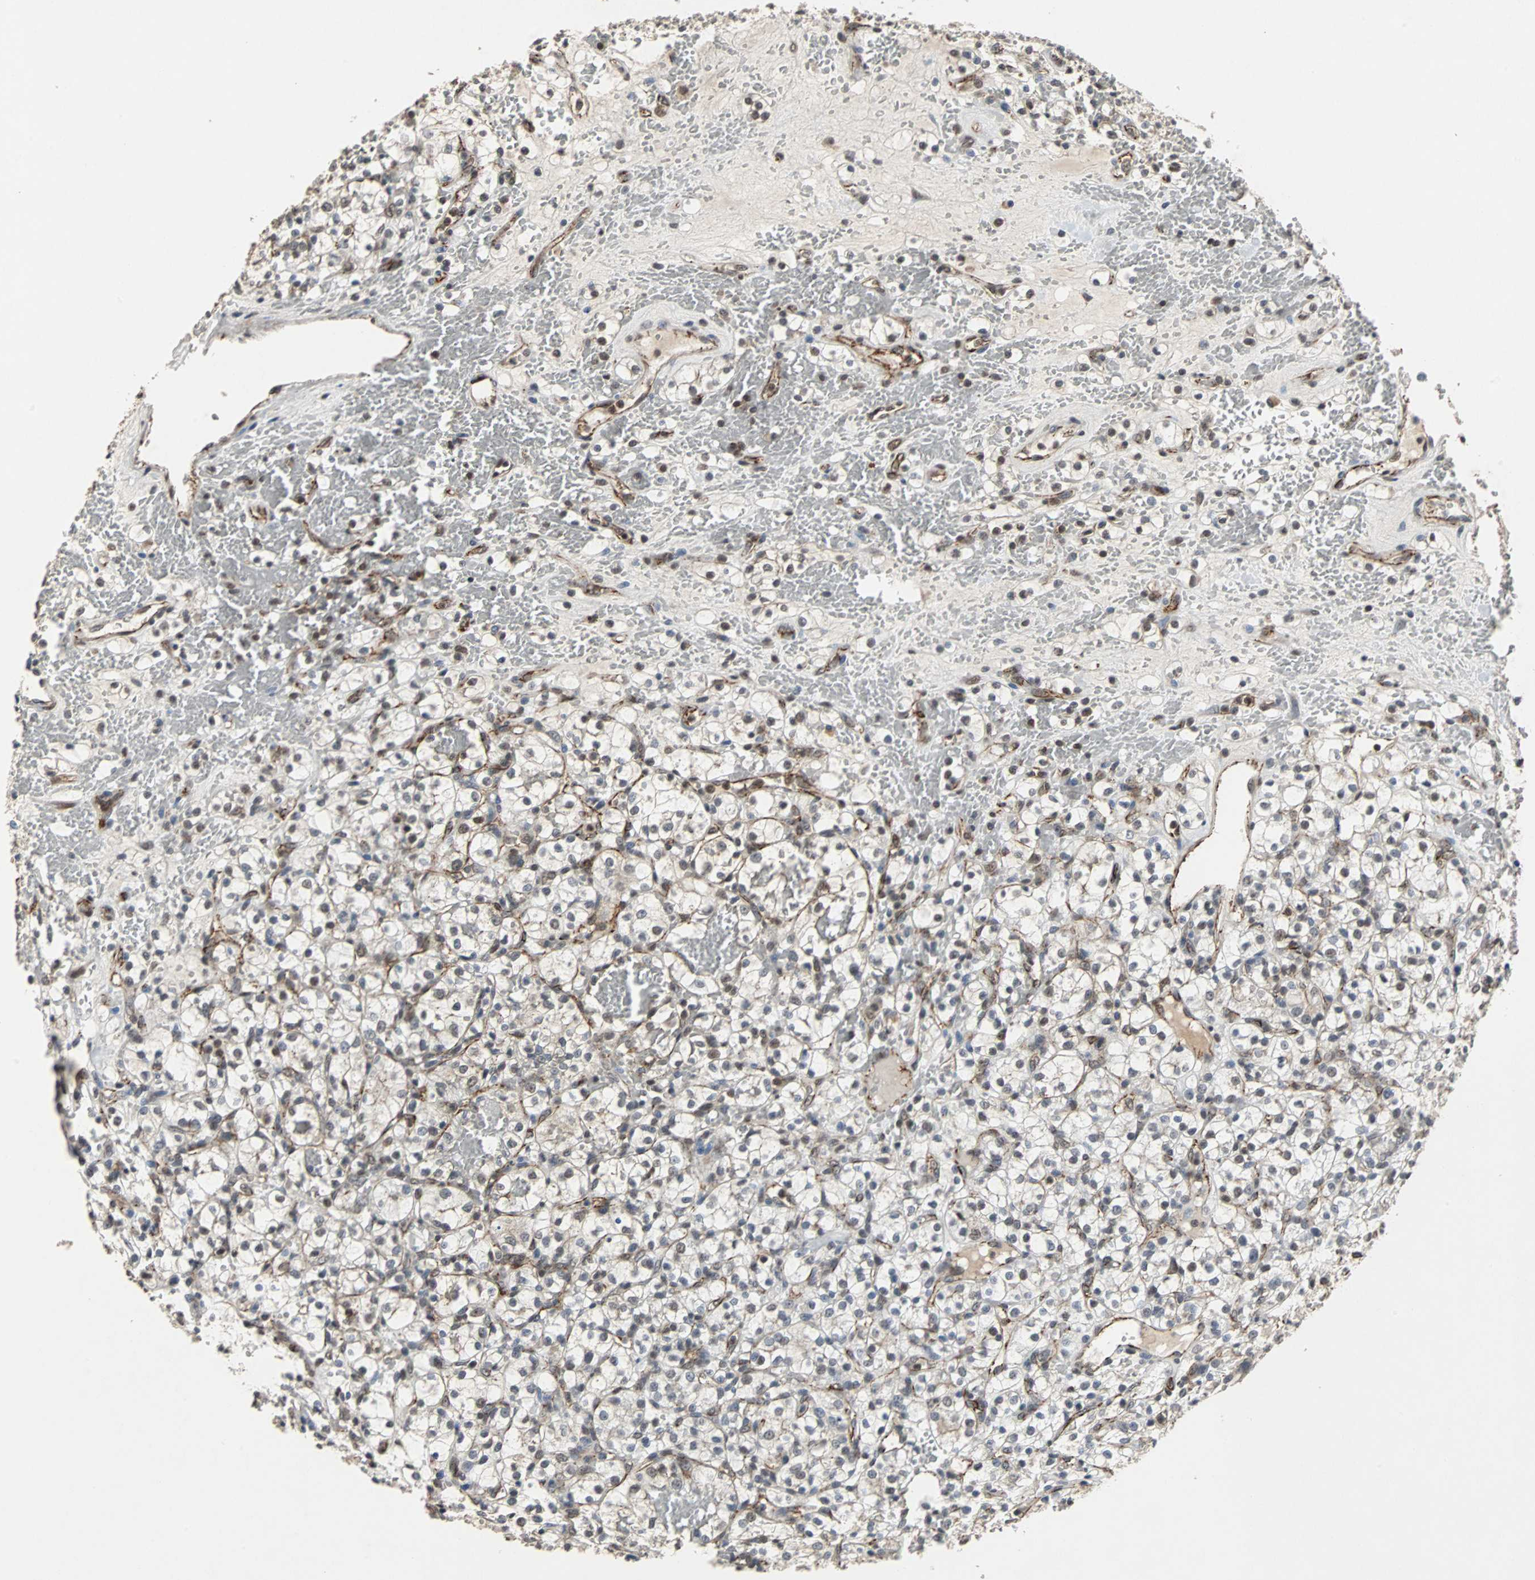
{"staining": {"intensity": "weak", "quantity": "25%-75%", "location": "cytoplasmic/membranous"}, "tissue": "renal cancer", "cell_type": "Tumor cells", "image_type": "cancer", "snomed": [{"axis": "morphology", "description": "Adenocarcinoma, NOS"}, {"axis": "topography", "description": "Kidney"}], "caption": "The photomicrograph demonstrates a brown stain indicating the presence of a protein in the cytoplasmic/membranous of tumor cells in renal cancer.", "gene": "LSR", "patient": {"sex": "female", "age": 60}}